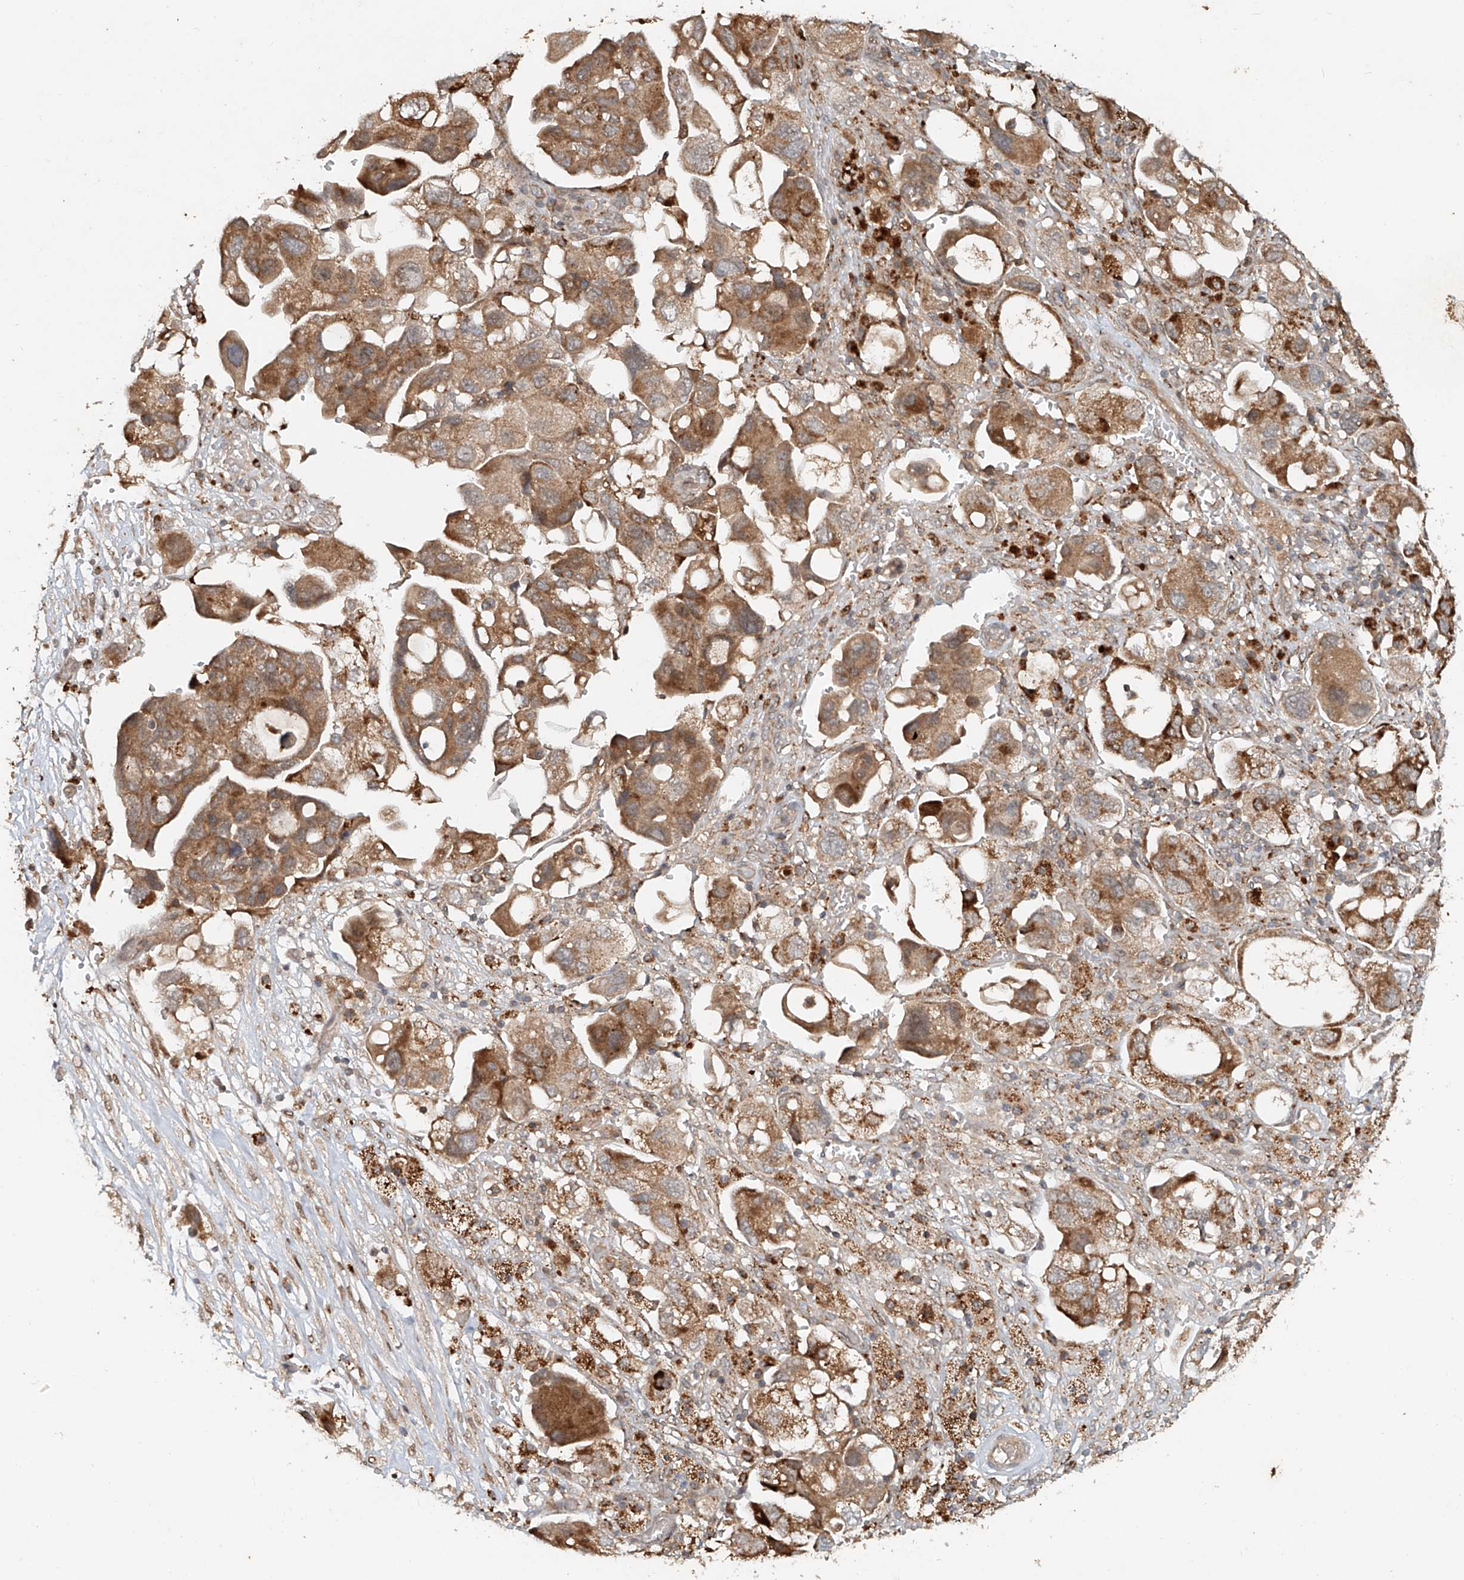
{"staining": {"intensity": "moderate", "quantity": ">75%", "location": "cytoplasmic/membranous"}, "tissue": "ovarian cancer", "cell_type": "Tumor cells", "image_type": "cancer", "snomed": [{"axis": "morphology", "description": "Carcinoma, NOS"}, {"axis": "morphology", "description": "Cystadenocarcinoma, serous, NOS"}, {"axis": "topography", "description": "Ovary"}], "caption": "DAB (3,3'-diaminobenzidine) immunohistochemical staining of human ovarian cancer (carcinoma) shows moderate cytoplasmic/membranous protein staining in approximately >75% of tumor cells. The staining was performed using DAB to visualize the protein expression in brown, while the nuclei were stained in blue with hematoxylin (Magnification: 20x).", "gene": "IER5", "patient": {"sex": "female", "age": 69}}